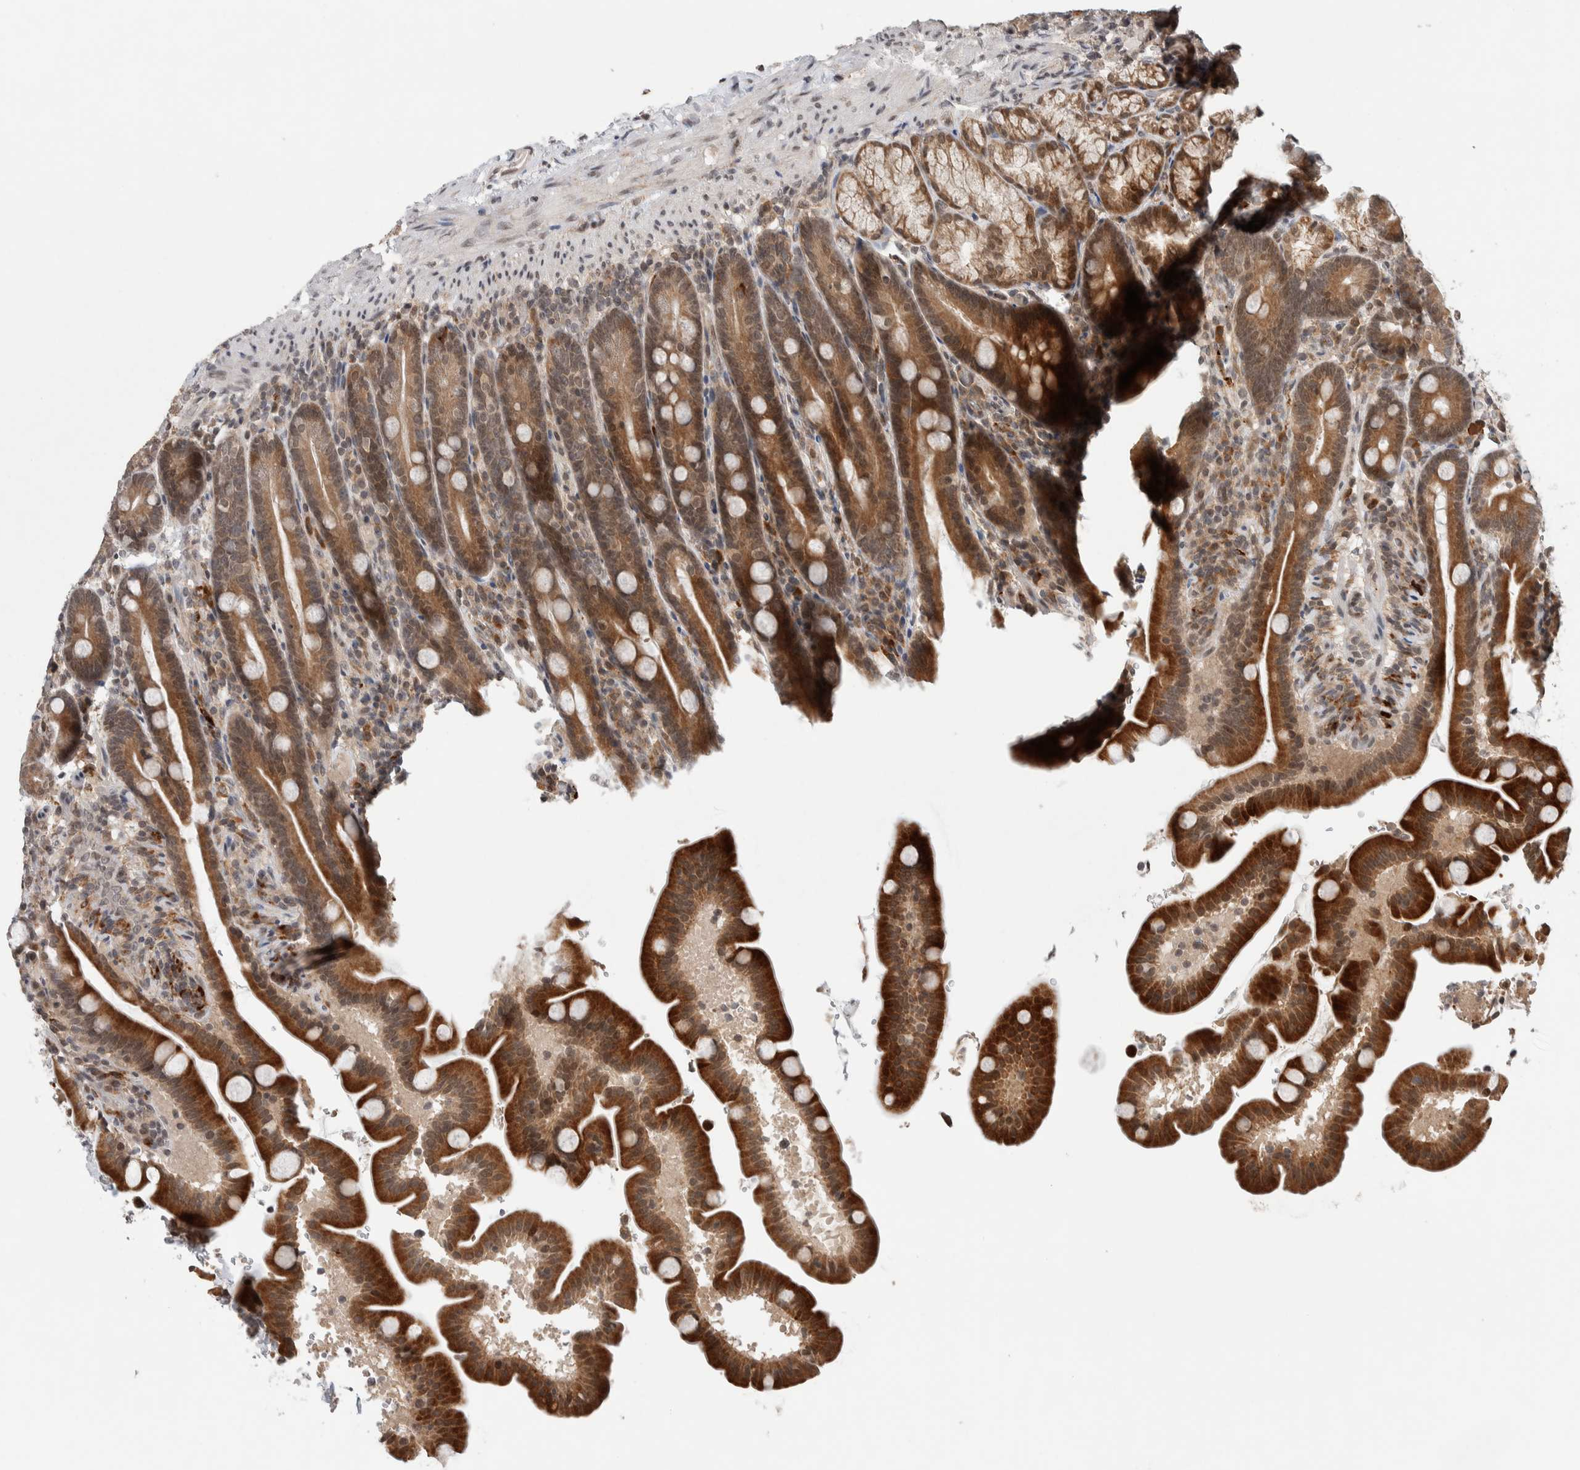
{"staining": {"intensity": "moderate", "quantity": ">75%", "location": "cytoplasmic/membranous"}, "tissue": "duodenum", "cell_type": "Glandular cells", "image_type": "normal", "snomed": [{"axis": "morphology", "description": "Normal tissue, NOS"}, {"axis": "topography", "description": "Duodenum"}], "caption": "Moderate cytoplasmic/membranous expression for a protein is identified in approximately >75% of glandular cells of benign duodenum using immunohistochemistry.", "gene": "KCNK1", "patient": {"sex": "male", "age": 54}}